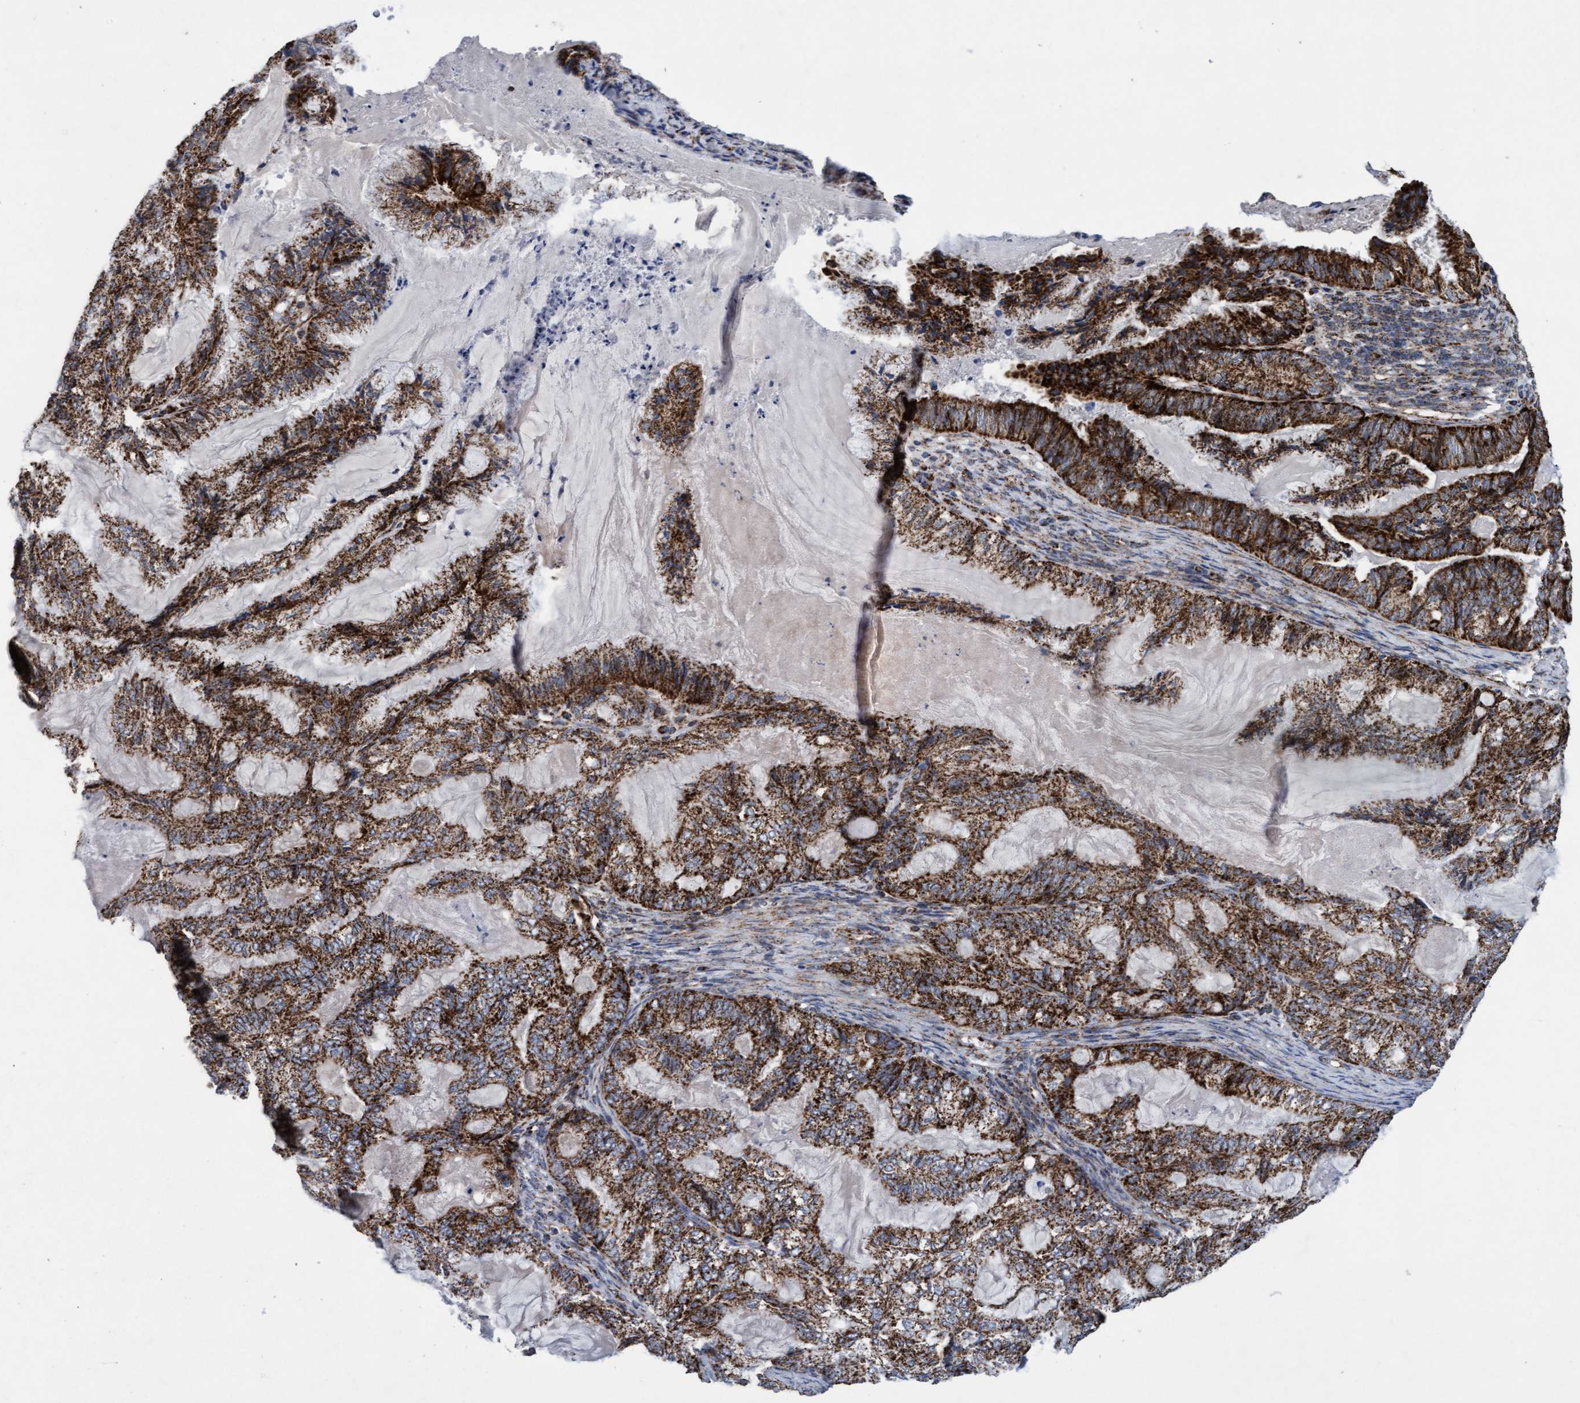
{"staining": {"intensity": "strong", "quantity": ">75%", "location": "cytoplasmic/membranous"}, "tissue": "endometrial cancer", "cell_type": "Tumor cells", "image_type": "cancer", "snomed": [{"axis": "morphology", "description": "Adenocarcinoma, NOS"}, {"axis": "topography", "description": "Endometrium"}], "caption": "A brown stain shows strong cytoplasmic/membranous staining of a protein in human endometrial cancer (adenocarcinoma) tumor cells. The protein of interest is stained brown, and the nuclei are stained in blue (DAB IHC with brightfield microscopy, high magnification).", "gene": "MRPL38", "patient": {"sex": "female", "age": 86}}